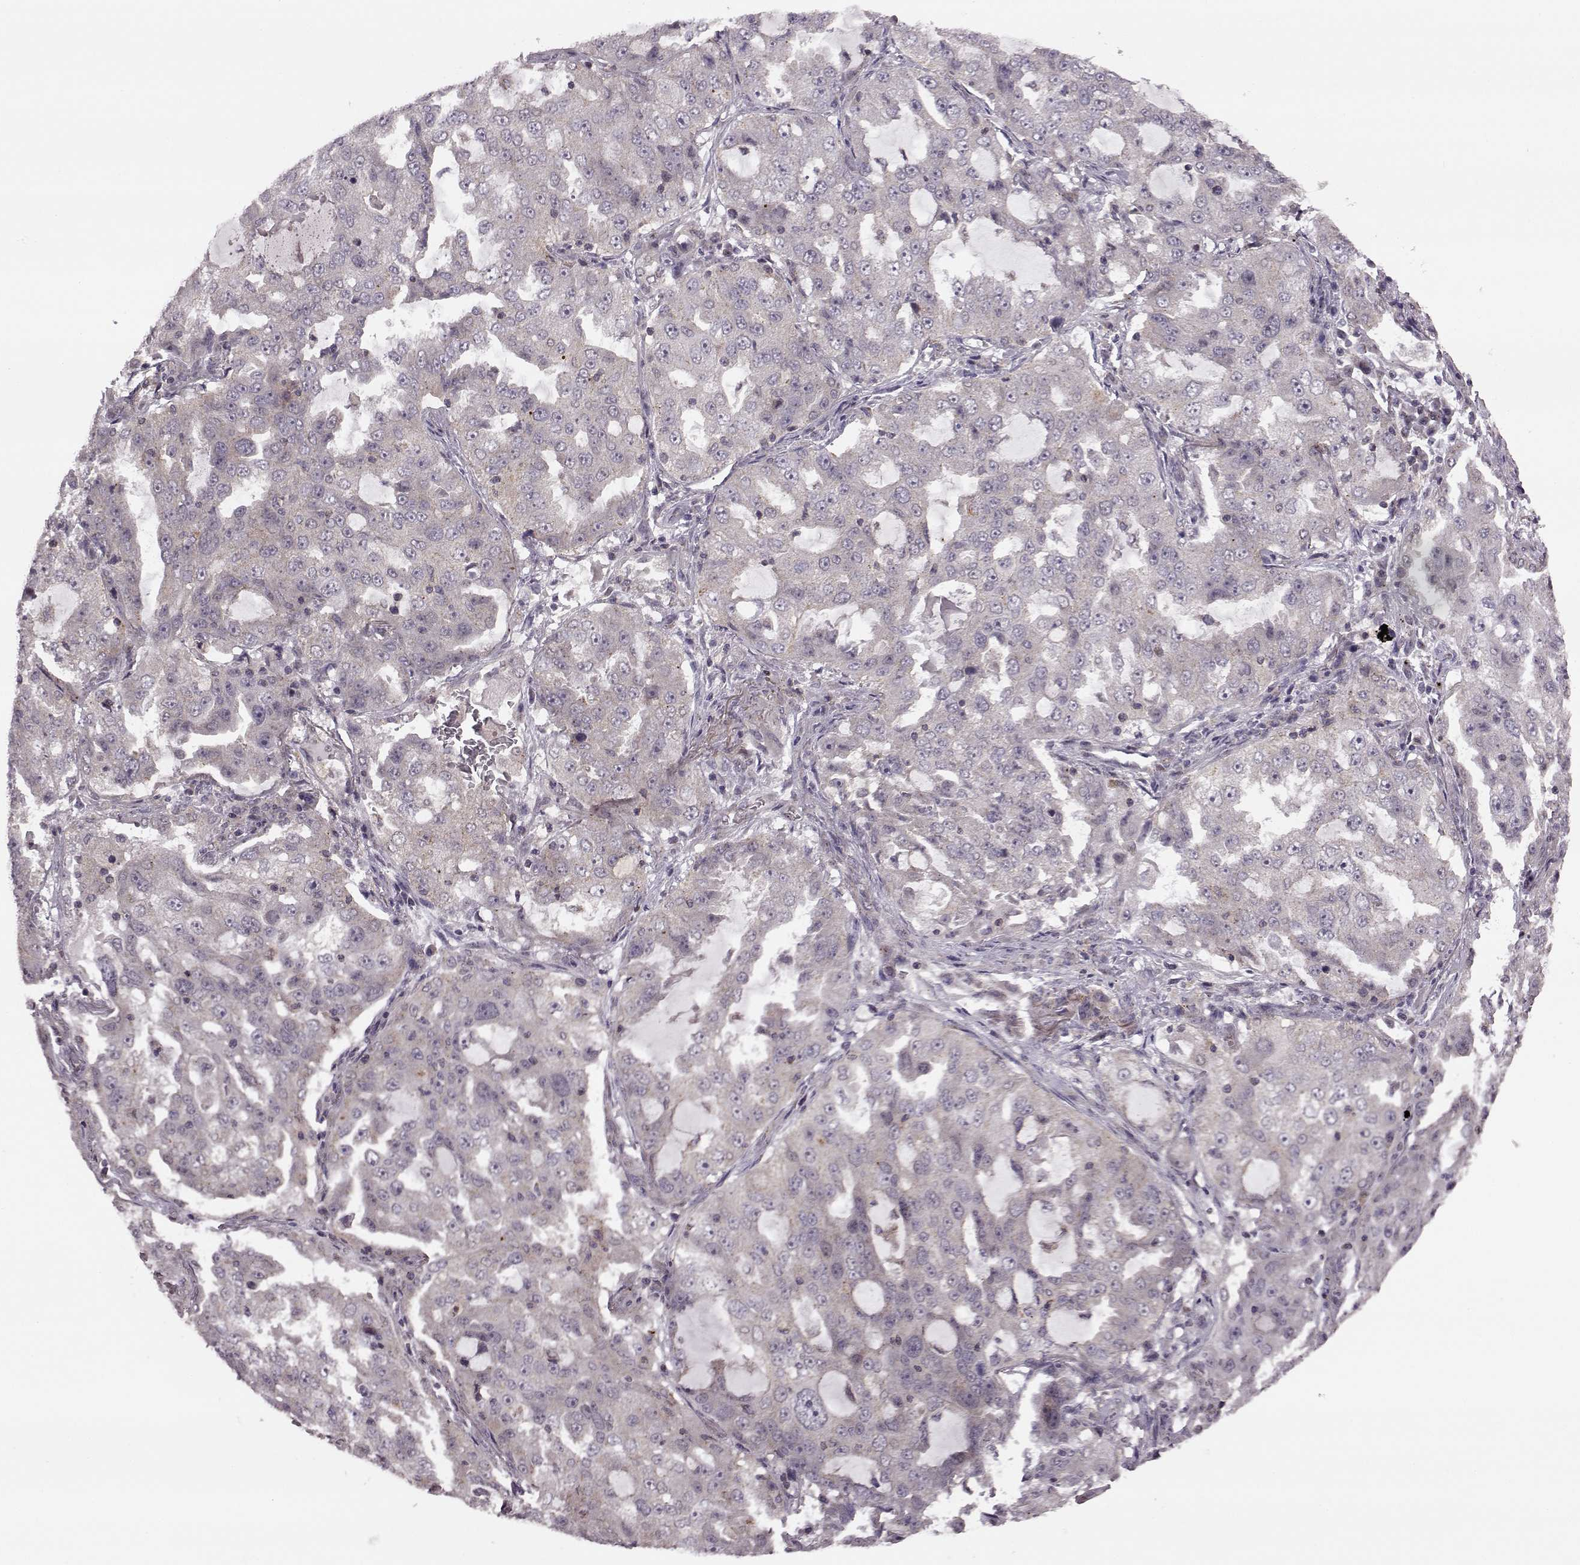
{"staining": {"intensity": "weak", "quantity": "25%-75%", "location": "cytoplasmic/membranous"}, "tissue": "lung cancer", "cell_type": "Tumor cells", "image_type": "cancer", "snomed": [{"axis": "morphology", "description": "Adenocarcinoma, NOS"}, {"axis": "topography", "description": "Lung"}], "caption": "Lung adenocarcinoma was stained to show a protein in brown. There is low levels of weak cytoplasmic/membranous staining in about 25%-75% of tumor cells.", "gene": "FNIP2", "patient": {"sex": "female", "age": 61}}